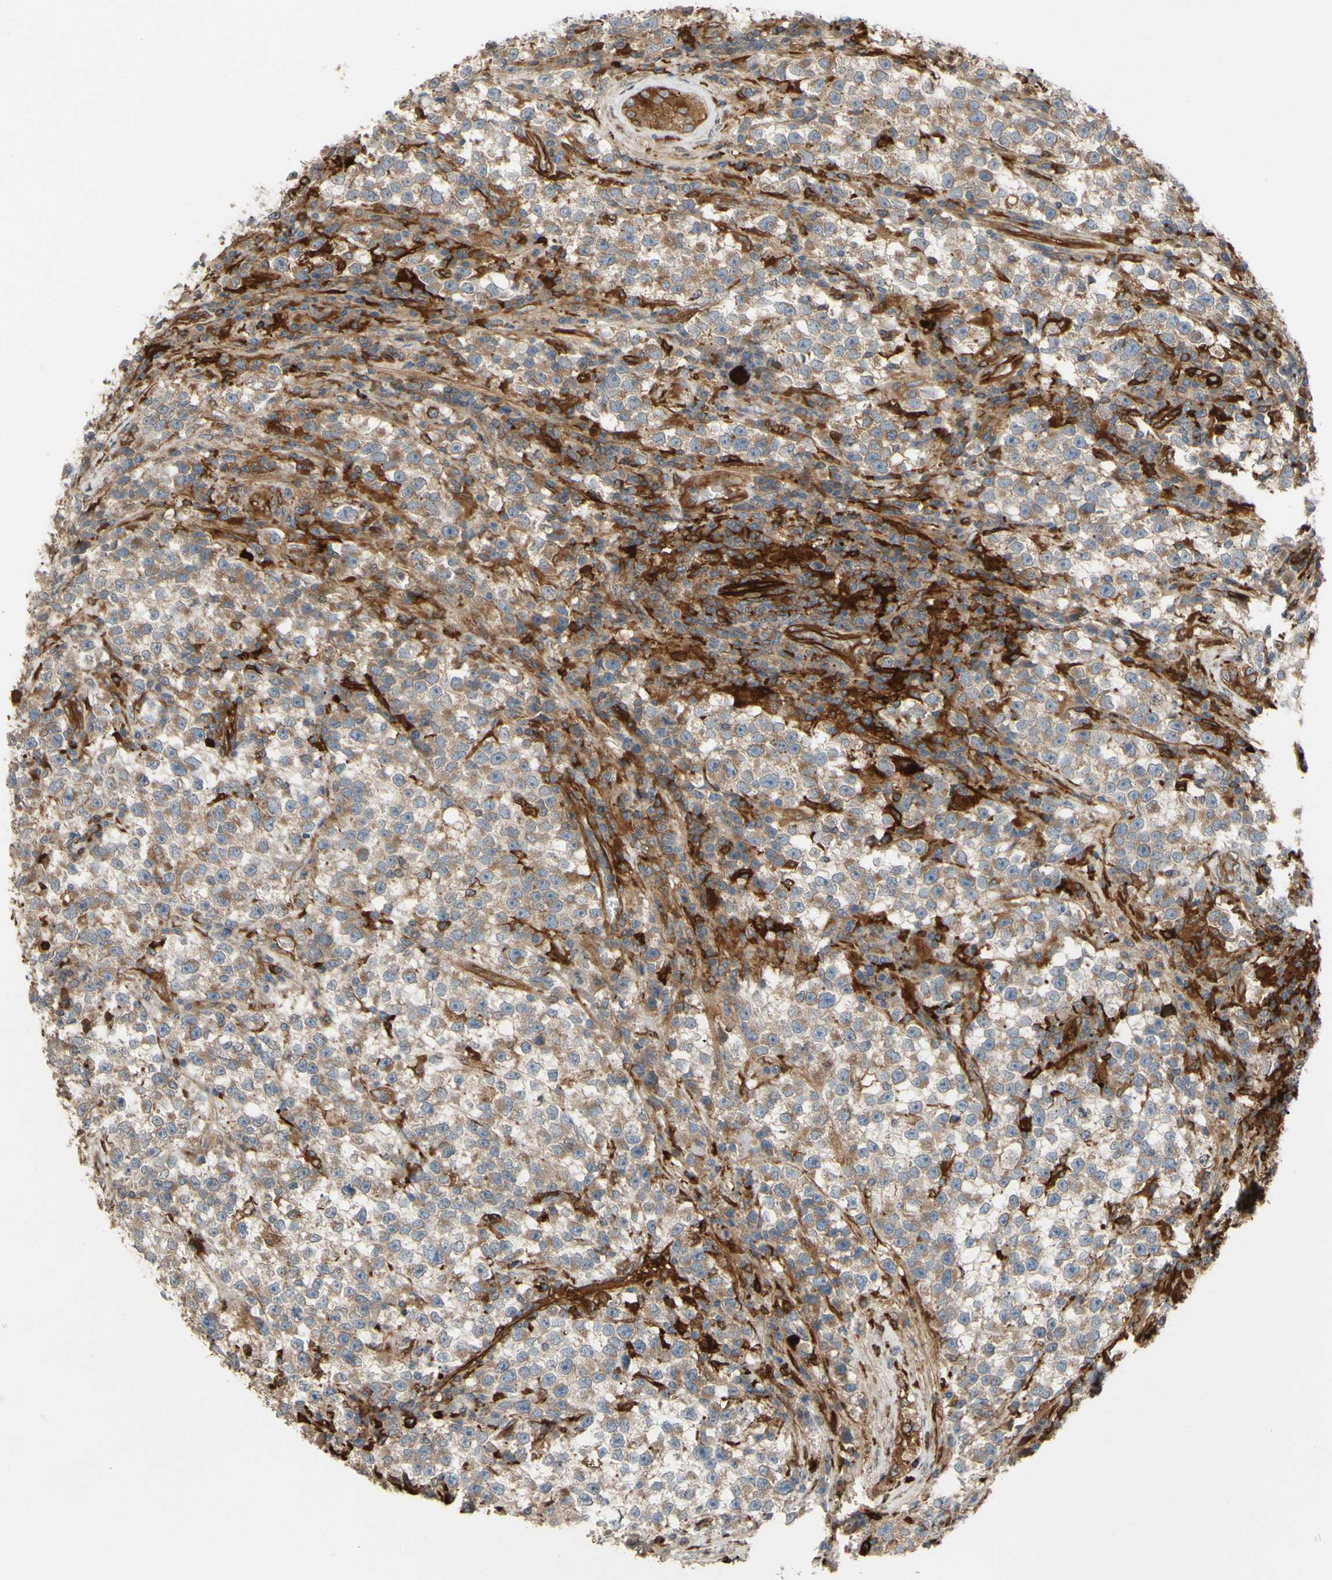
{"staining": {"intensity": "moderate", "quantity": "25%-75%", "location": "cytoplasmic/membranous"}, "tissue": "testis cancer", "cell_type": "Tumor cells", "image_type": "cancer", "snomed": [{"axis": "morphology", "description": "Seminoma, NOS"}, {"axis": "topography", "description": "Testis"}], "caption": "Brown immunohistochemical staining in human testis cancer exhibits moderate cytoplasmic/membranous staining in approximately 25%-75% of tumor cells.", "gene": "SPTLC1", "patient": {"sex": "male", "age": 22}}